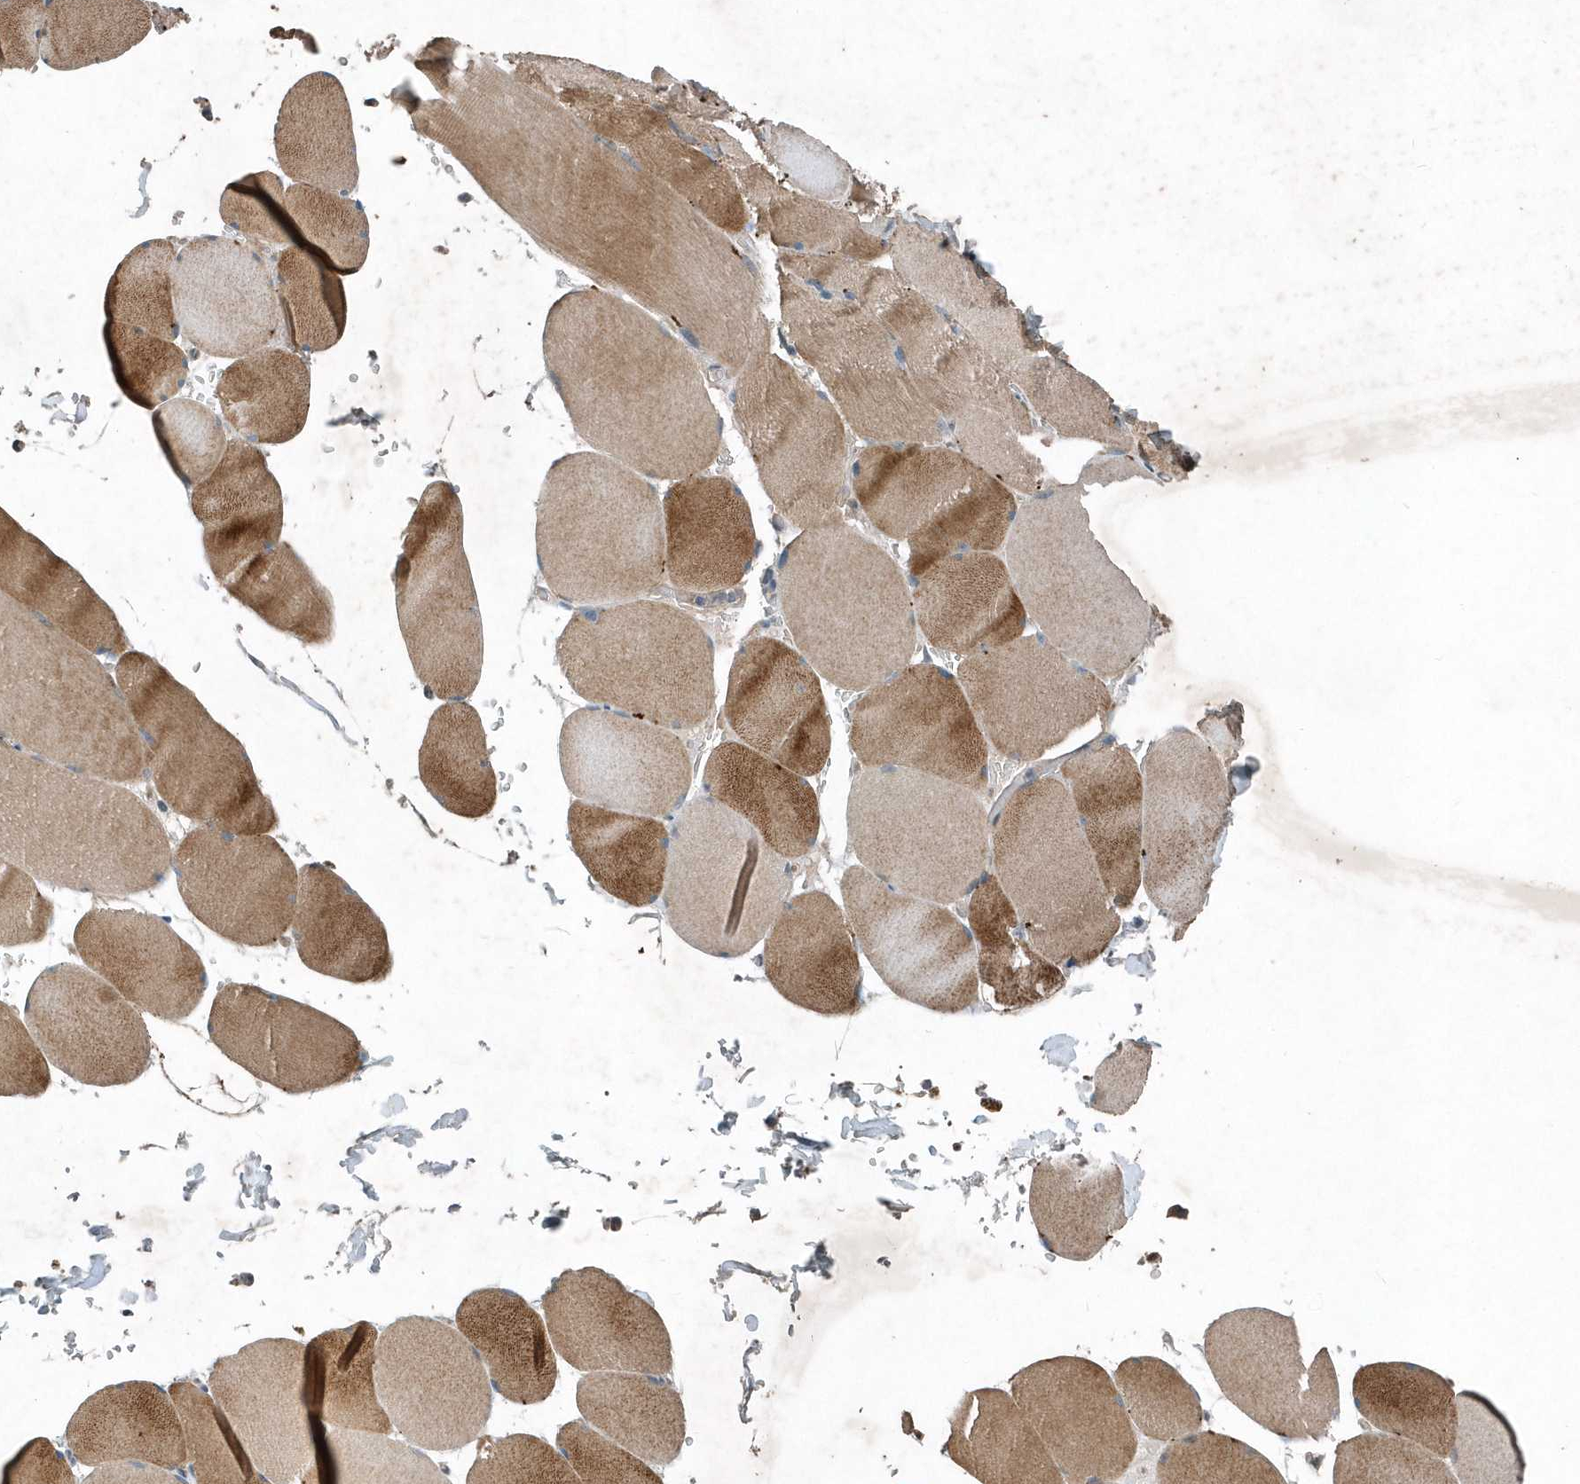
{"staining": {"intensity": "moderate", "quantity": ">75%", "location": "cytoplasmic/membranous"}, "tissue": "skeletal muscle", "cell_type": "Myocytes", "image_type": "normal", "snomed": [{"axis": "morphology", "description": "Normal tissue, NOS"}, {"axis": "topography", "description": "Skeletal muscle"}, {"axis": "topography", "description": "Head-Neck"}], "caption": "IHC histopathology image of normal human skeletal muscle stained for a protein (brown), which demonstrates medium levels of moderate cytoplasmic/membranous staining in about >75% of myocytes.", "gene": "SCFD2", "patient": {"sex": "male", "age": 66}}